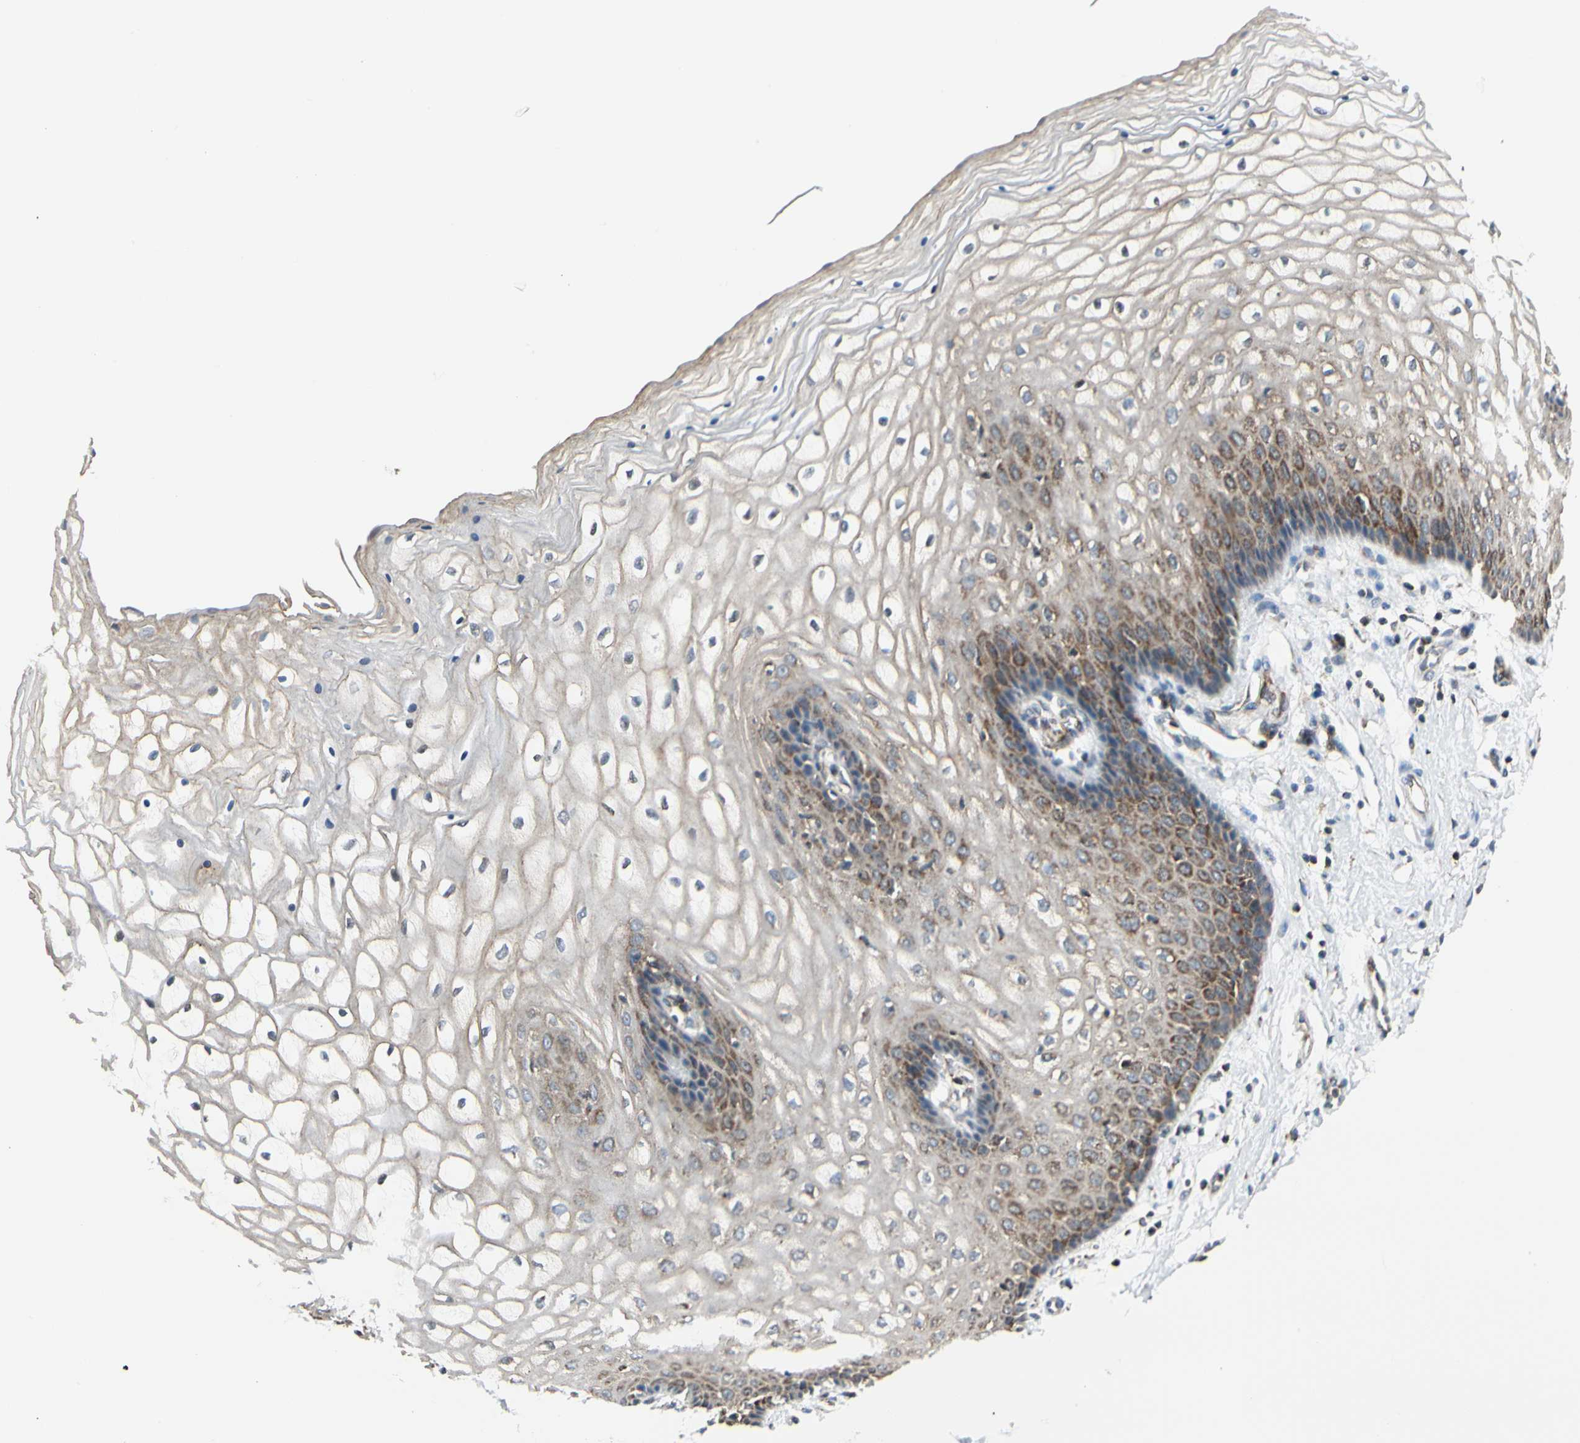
{"staining": {"intensity": "moderate", "quantity": "25%-75%", "location": "cytoplasmic/membranous"}, "tissue": "vagina", "cell_type": "Squamous epithelial cells", "image_type": "normal", "snomed": [{"axis": "morphology", "description": "Normal tissue, NOS"}, {"axis": "topography", "description": "Vagina"}], "caption": "Immunohistochemistry (IHC) (DAB (3,3'-diaminobenzidine)) staining of benign human vagina demonstrates moderate cytoplasmic/membranous protein positivity in approximately 25%-75% of squamous epithelial cells. (DAB (3,3'-diaminobenzidine) IHC with brightfield microscopy, high magnification).", "gene": "ANKS6", "patient": {"sex": "female", "age": 34}}